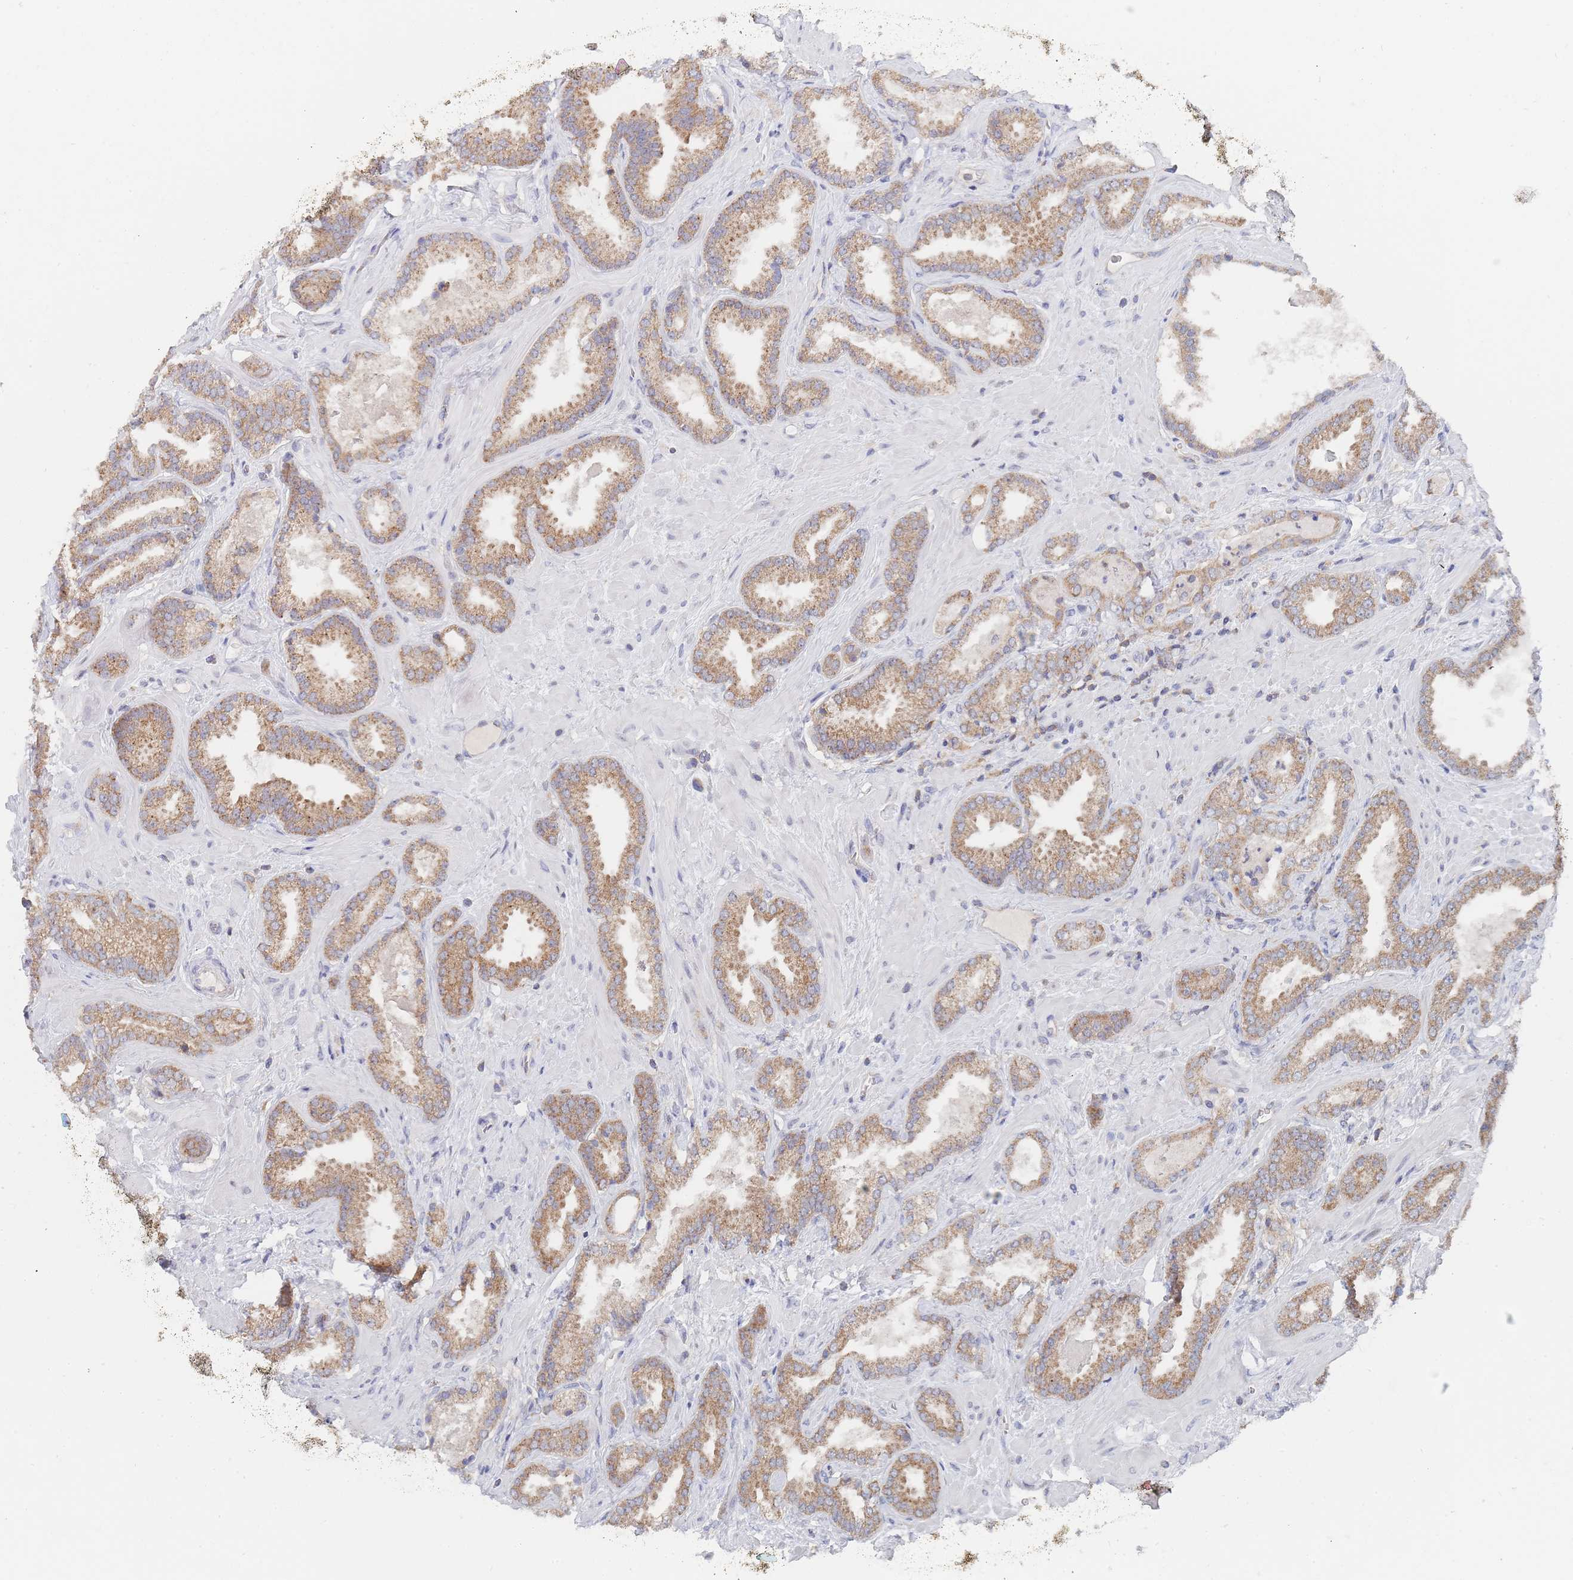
{"staining": {"intensity": "moderate", "quantity": ">75%", "location": "cytoplasmic/membranous"}, "tissue": "prostate cancer", "cell_type": "Tumor cells", "image_type": "cancer", "snomed": [{"axis": "morphology", "description": "Adenocarcinoma, Low grade"}, {"axis": "topography", "description": "Prostate"}], "caption": "Immunohistochemical staining of low-grade adenocarcinoma (prostate) displays moderate cytoplasmic/membranous protein positivity in approximately >75% of tumor cells.", "gene": "PPP6C", "patient": {"sex": "male", "age": 62}}